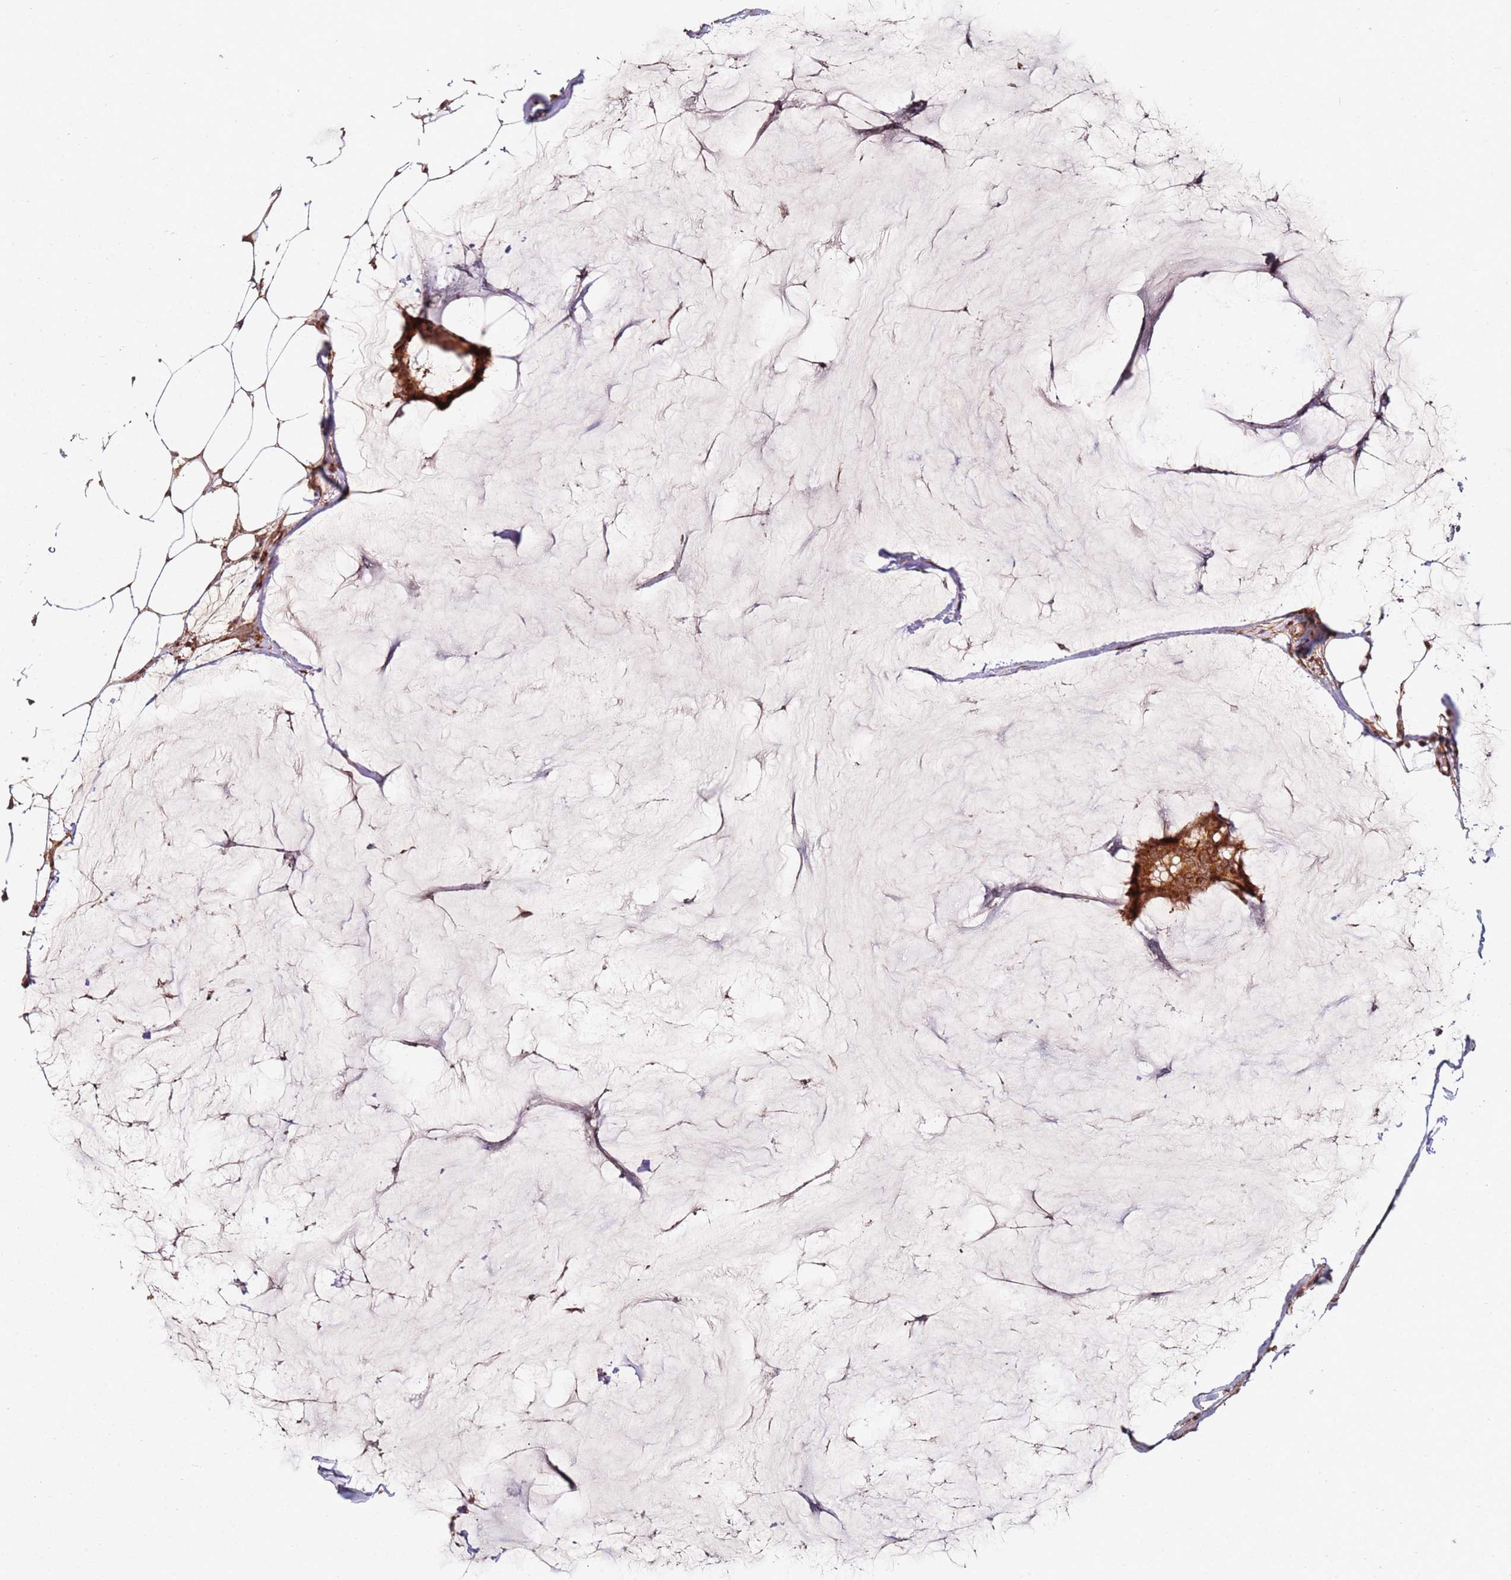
{"staining": {"intensity": "strong", "quantity": ">75%", "location": "cytoplasmic/membranous"}, "tissue": "breast cancer", "cell_type": "Tumor cells", "image_type": "cancer", "snomed": [{"axis": "morphology", "description": "Duct carcinoma"}, {"axis": "topography", "description": "Breast"}], "caption": "Protein expression analysis of breast cancer (intraductal carcinoma) shows strong cytoplasmic/membranous staining in about >75% of tumor cells.", "gene": "RPS3A", "patient": {"sex": "female", "age": 93}}